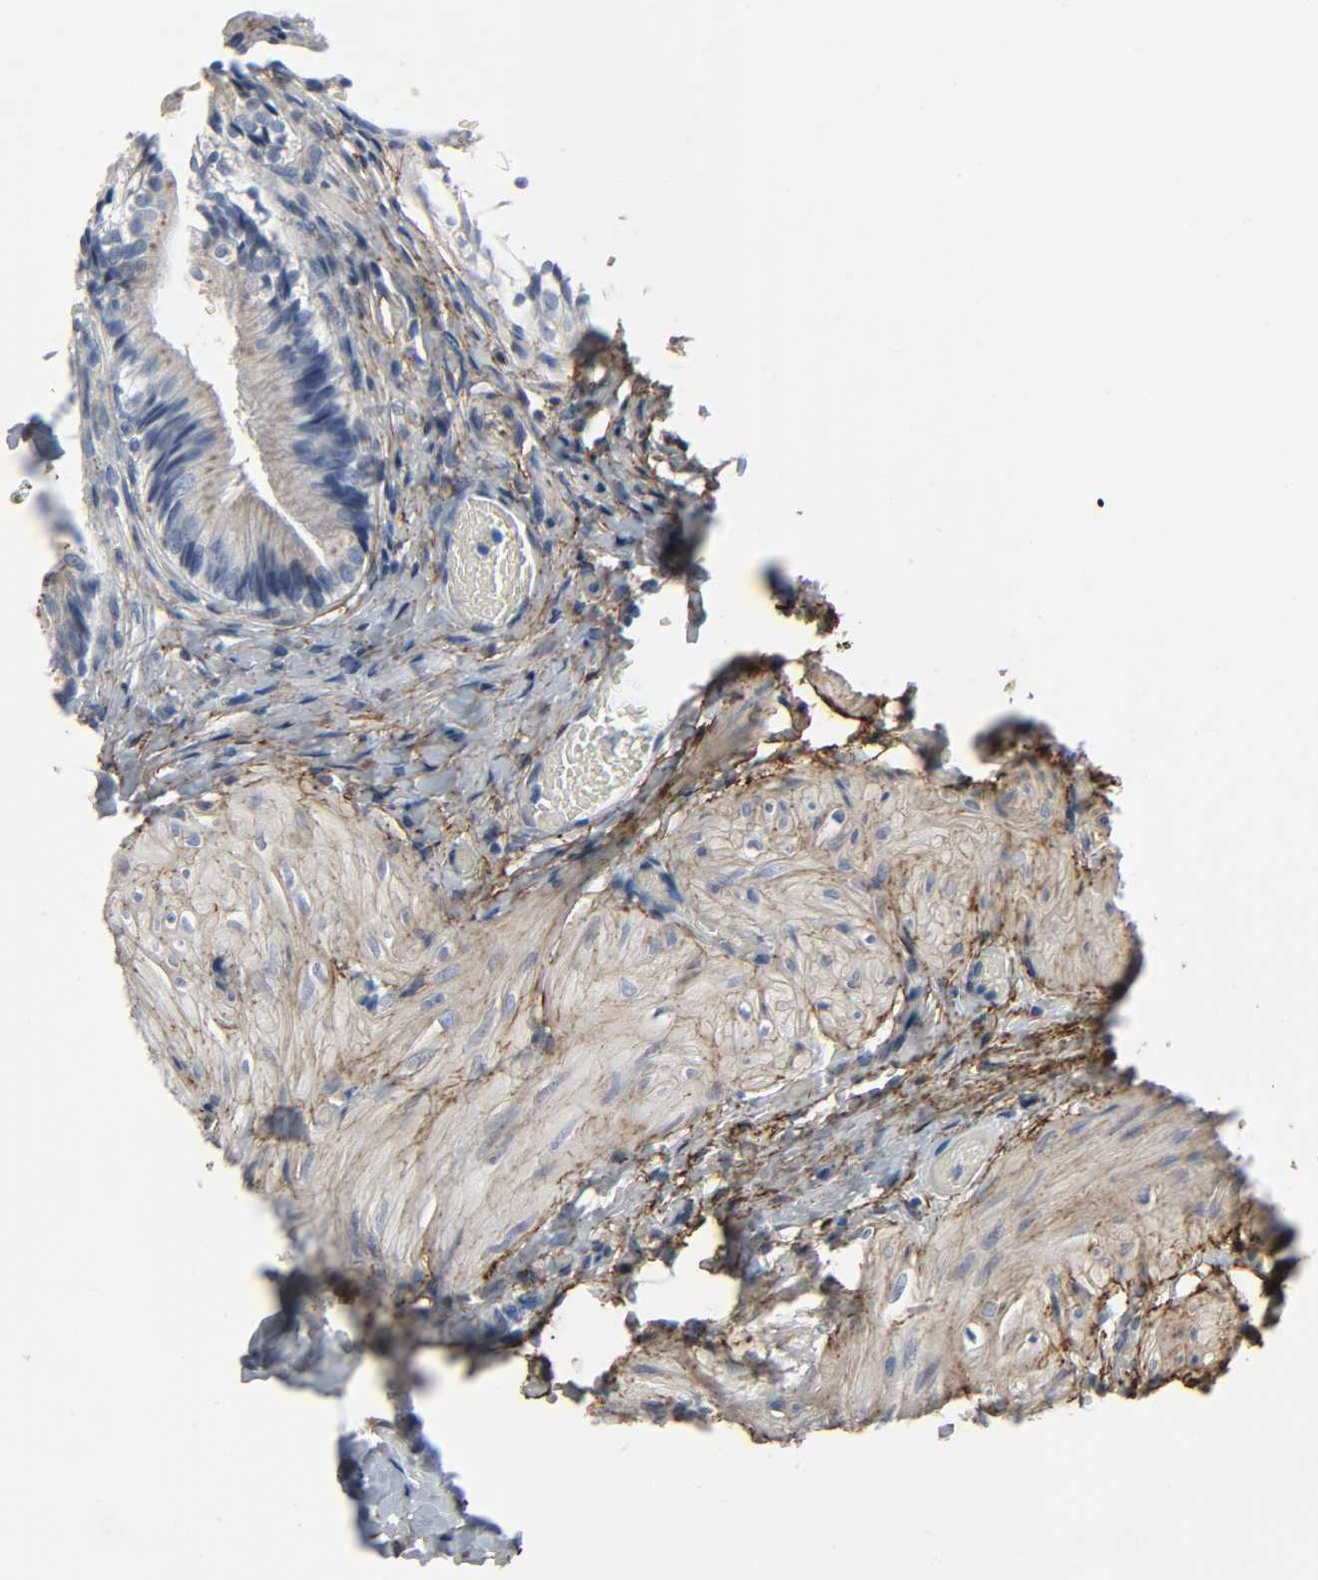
{"staining": {"intensity": "negative", "quantity": "none", "location": "none"}, "tissue": "gallbladder", "cell_type": "Glandular cells", "image_type": "normal", "snomed": [{"axis": "morphology", "description": "Normal tissue, NOS"}, {"axis": "topography", "description": "Gallbladder"}], "caption": "Photomicrograph shows no protein positivity in glandular cells of normal gallbladder.", "gene": "FBLN5", "patient": {"sex": "male", "age": 65}}